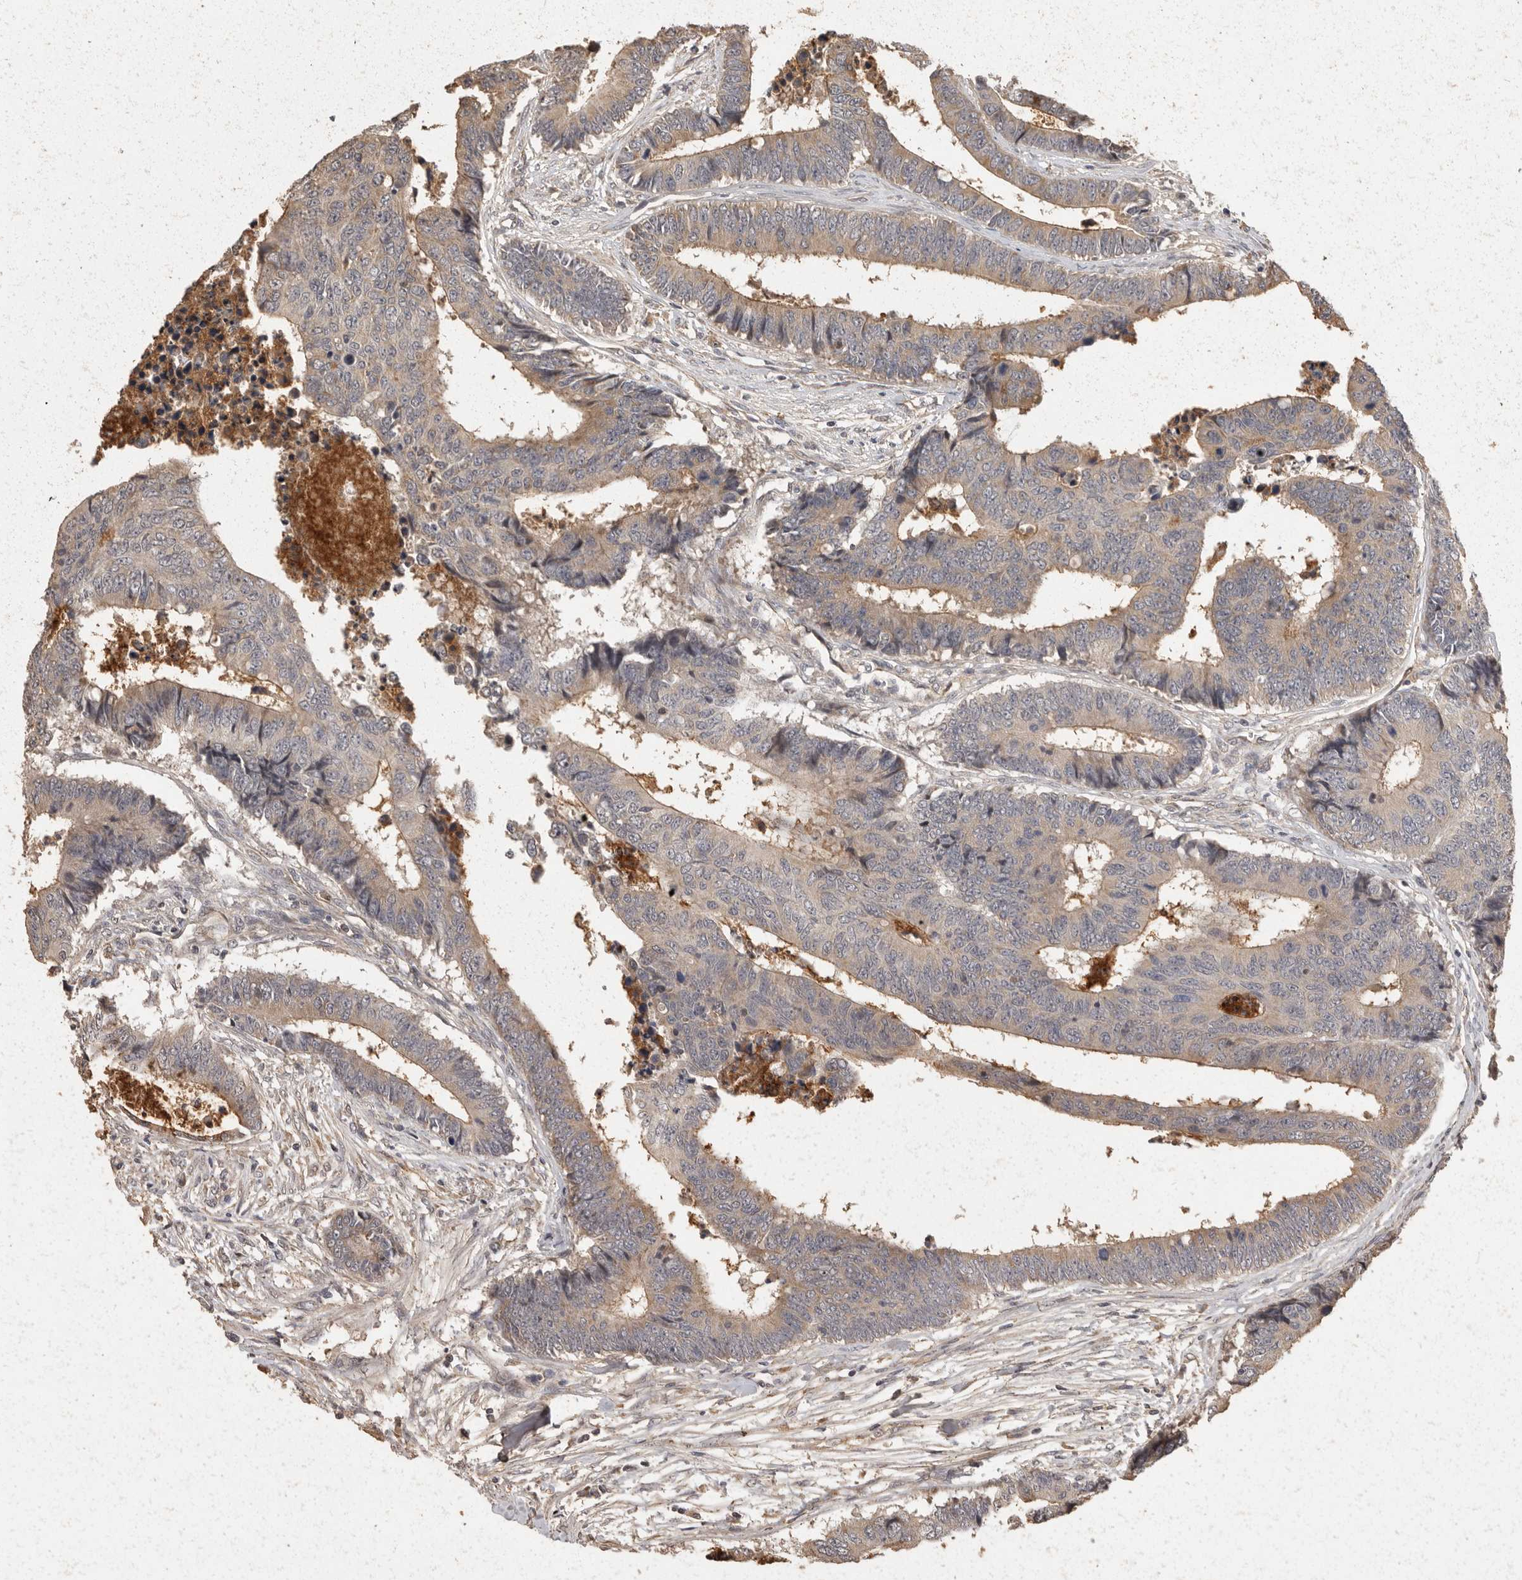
{"staining": {"intensity": "weak", "quantity": ">75%", "location": "cytoplasmic/membranous"}, "tissue": "colorectal cancer", "cell_type": "Tumor cells", "image_type": "cancer", "snomed": [{"axis": "morphology", "description": "Adenocarcinoma, NOS"}, {"axis": "topography", "description": "Rectum"}], "caption": "Immunohistochemistry (IHC) histopathology image of colorectal cancer (adenocarcinoma) stained for a protein (brown), which demonstrates low levels of weak cytoplasmic/membranous positivity in approximately >75% of tumor cells.", "gene": "BAIAP2", "patient": {"sex": "male", "age": 84}}